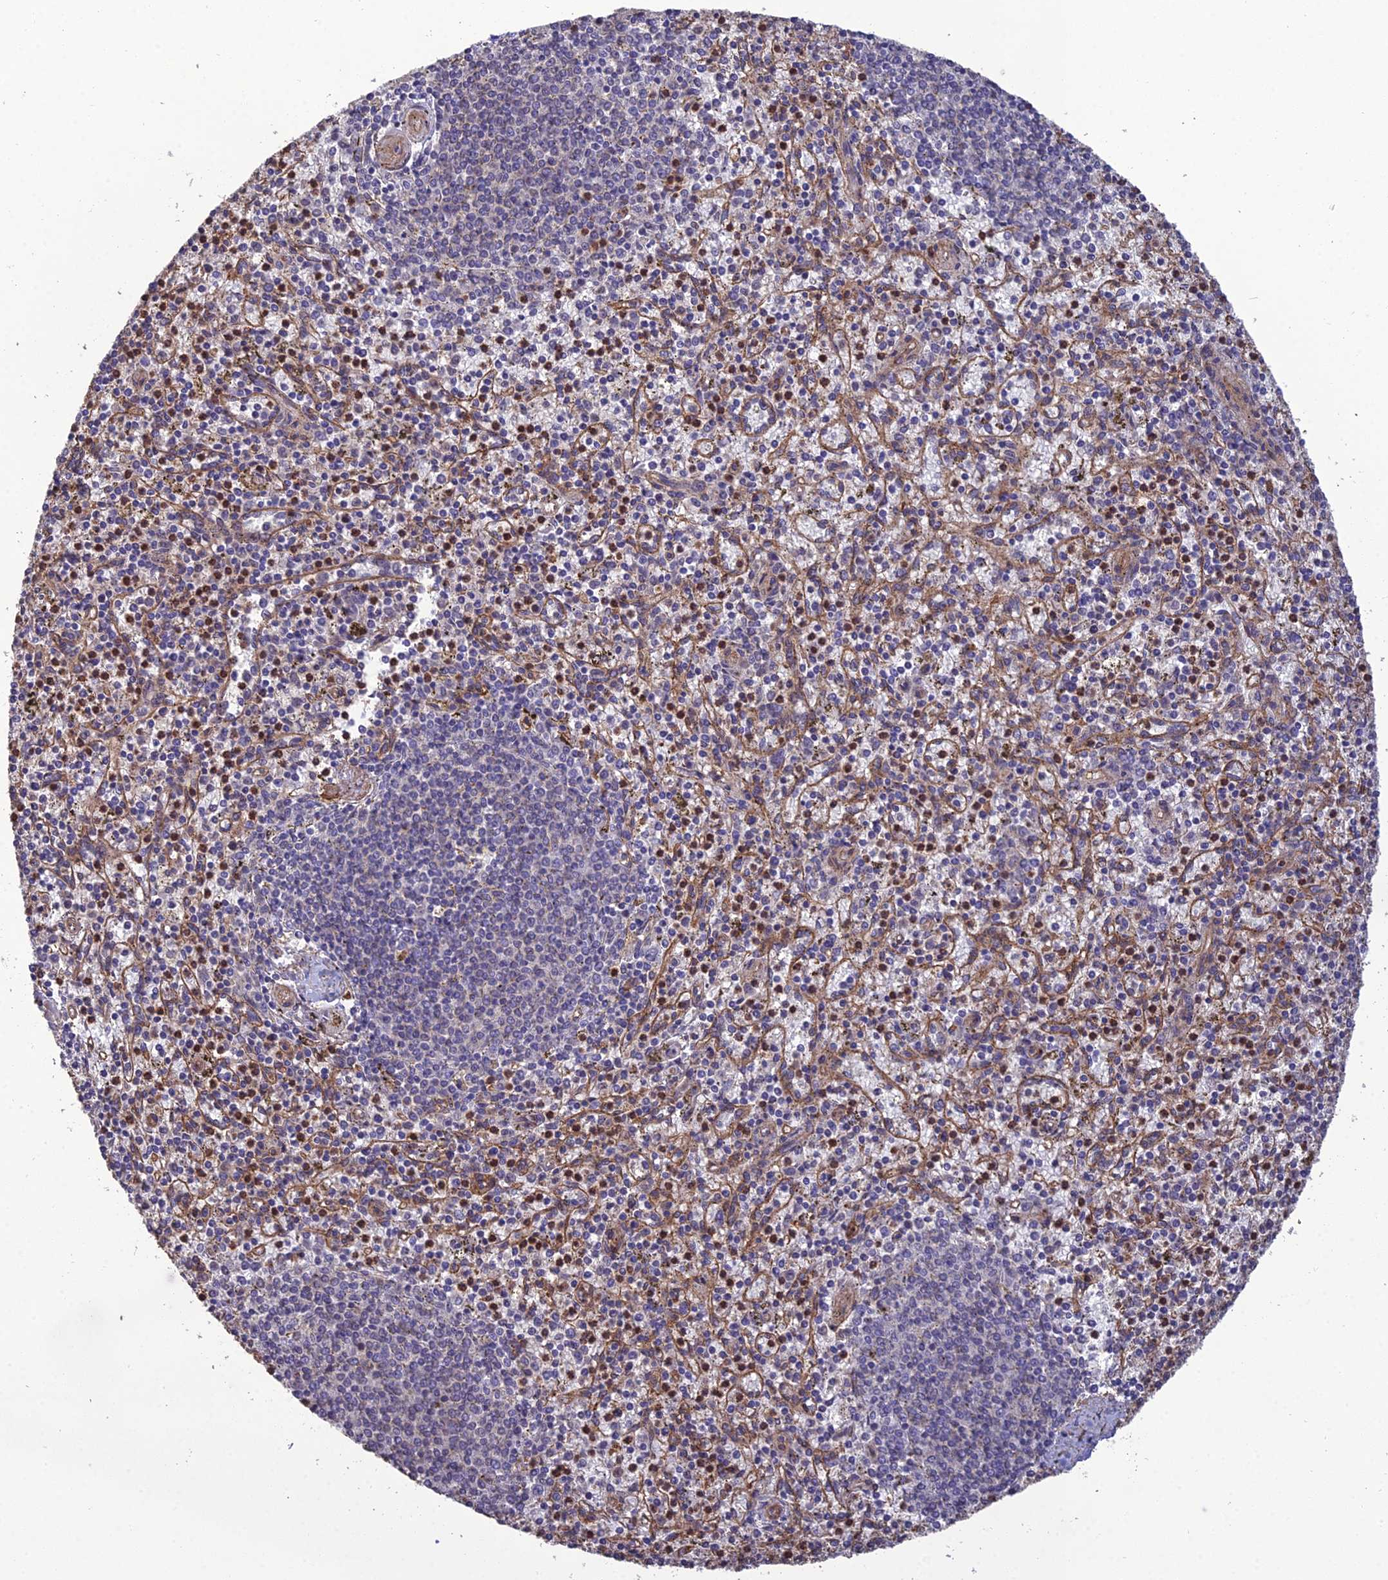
{"staining": {"intensity": "moderate", "quantity": "<25%", "location": "cytoplasmic/membranous,nuclear"}, "tissue": "spleen", "cell_type": "Cells in red pulp", "image_type": "normal", "snomed": [{"axis": "morphology", "description": "Normal tissue, NOS"}, {"axis": "topography", "description": "Spleen"}], "caption": "A brown stain shows moderate cytoplasmic/membranous,nuclear expression of a protein in cells in red pulp of benign spleen. The protein is shown in brown color, while the nuclei are stained blue.", "gene": "ATP6V0A2", "patient": {"sex": "male", "age": 72}}